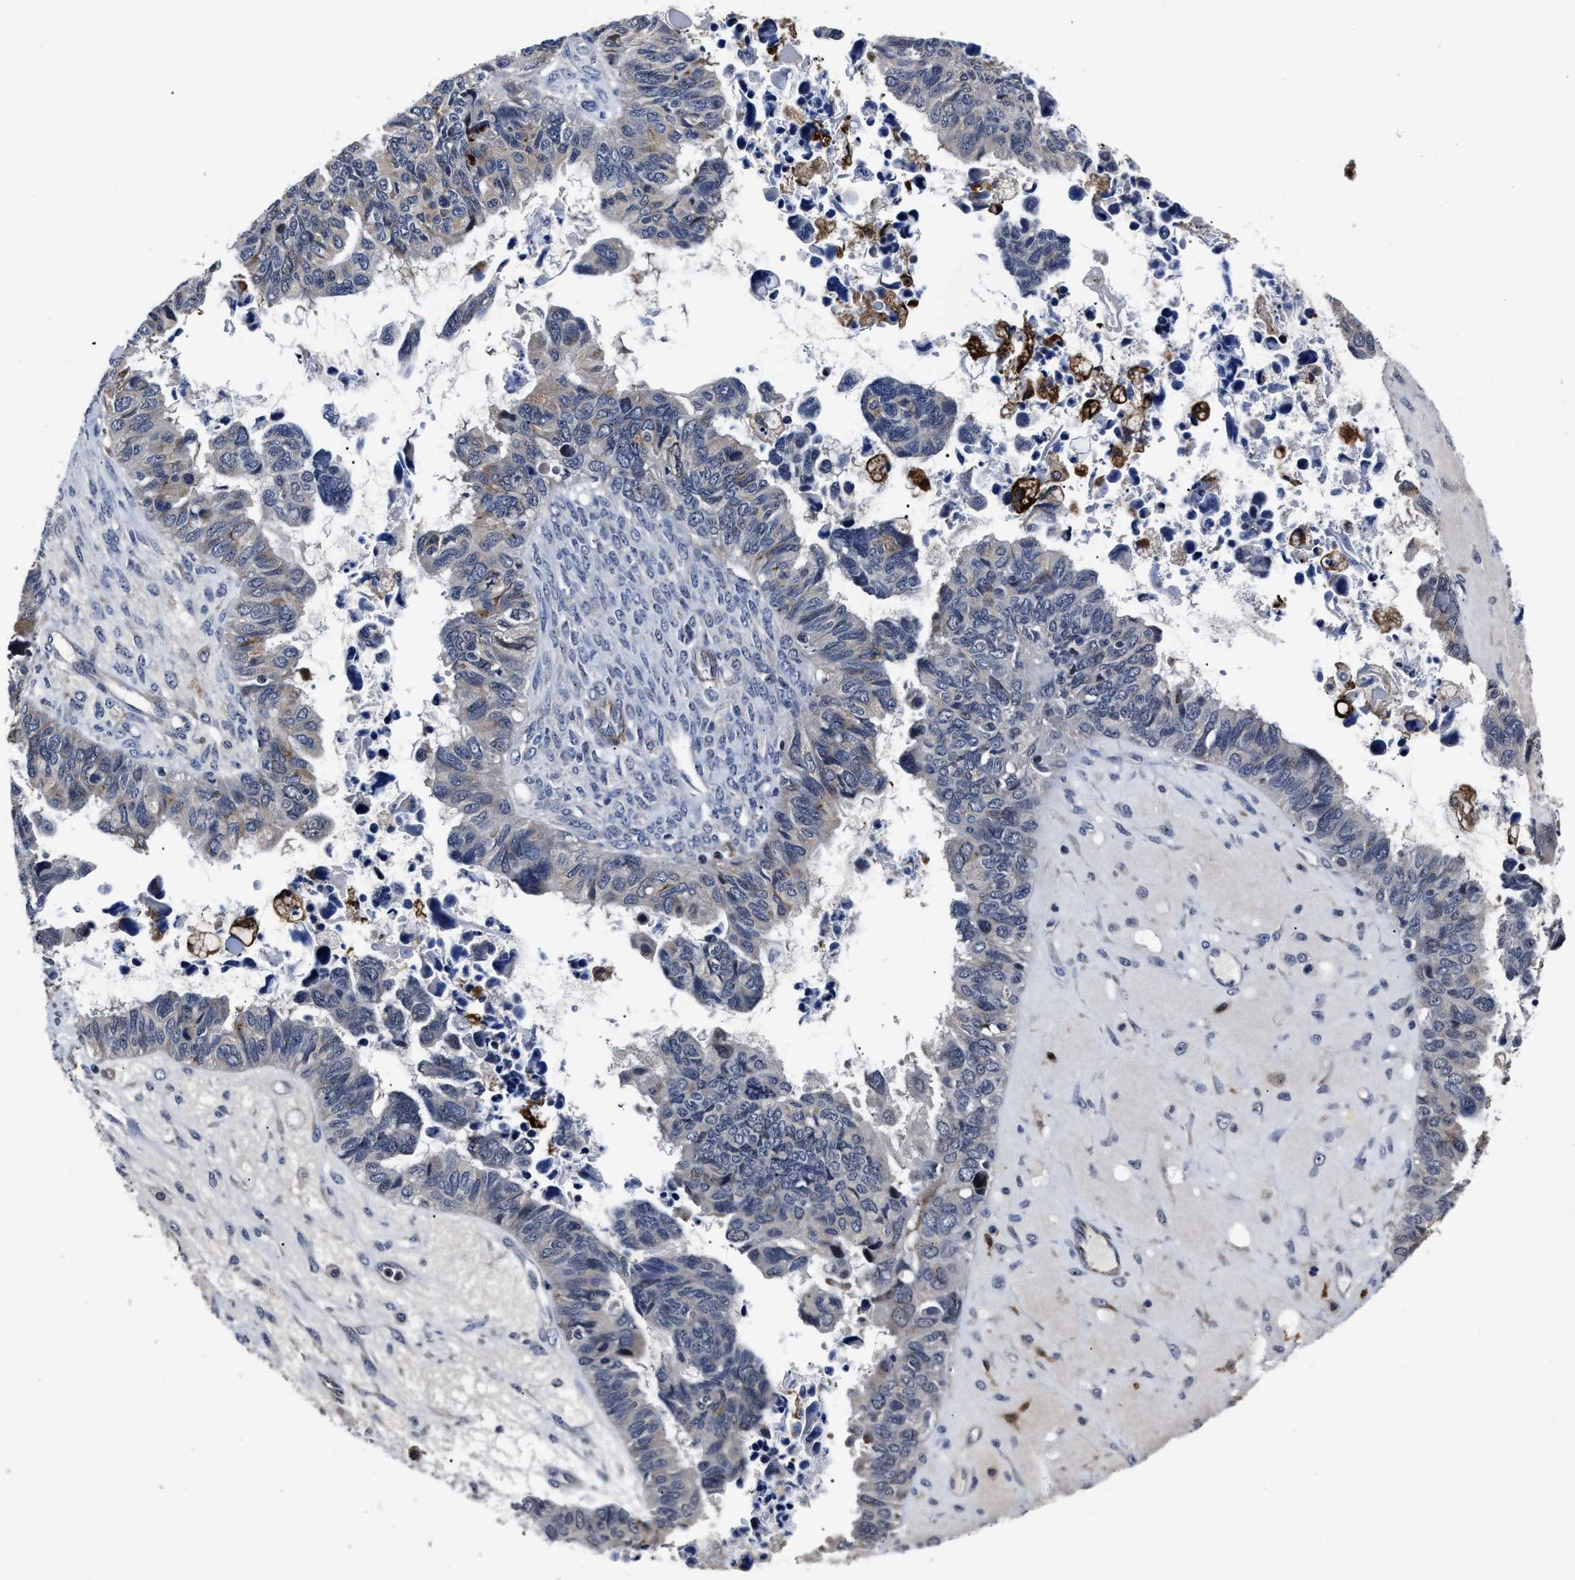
{"staining": {"intensity": "moderate", "quantity": "<25%", "location": "cytoplasmic/membranous,nuclear"}, "tissue": "ovarian cancer", "cell_type": "Tumor cells", "image_type": "cancer", "snomed": [{"axis": "morphology", "description": "Cystadenocarcinoma, serous, NOS"}, {"axis": "topography", "description": "Ovary"}], "caption": "Tumor cells display low levels of moderate cytoplasmic/membranous and nuclear staining in about <25% of cells in human serous cystadenocarcinoma (ovarian).", "gene": "RSBN1L", "patient": {"sex": "female", "age": 79}}